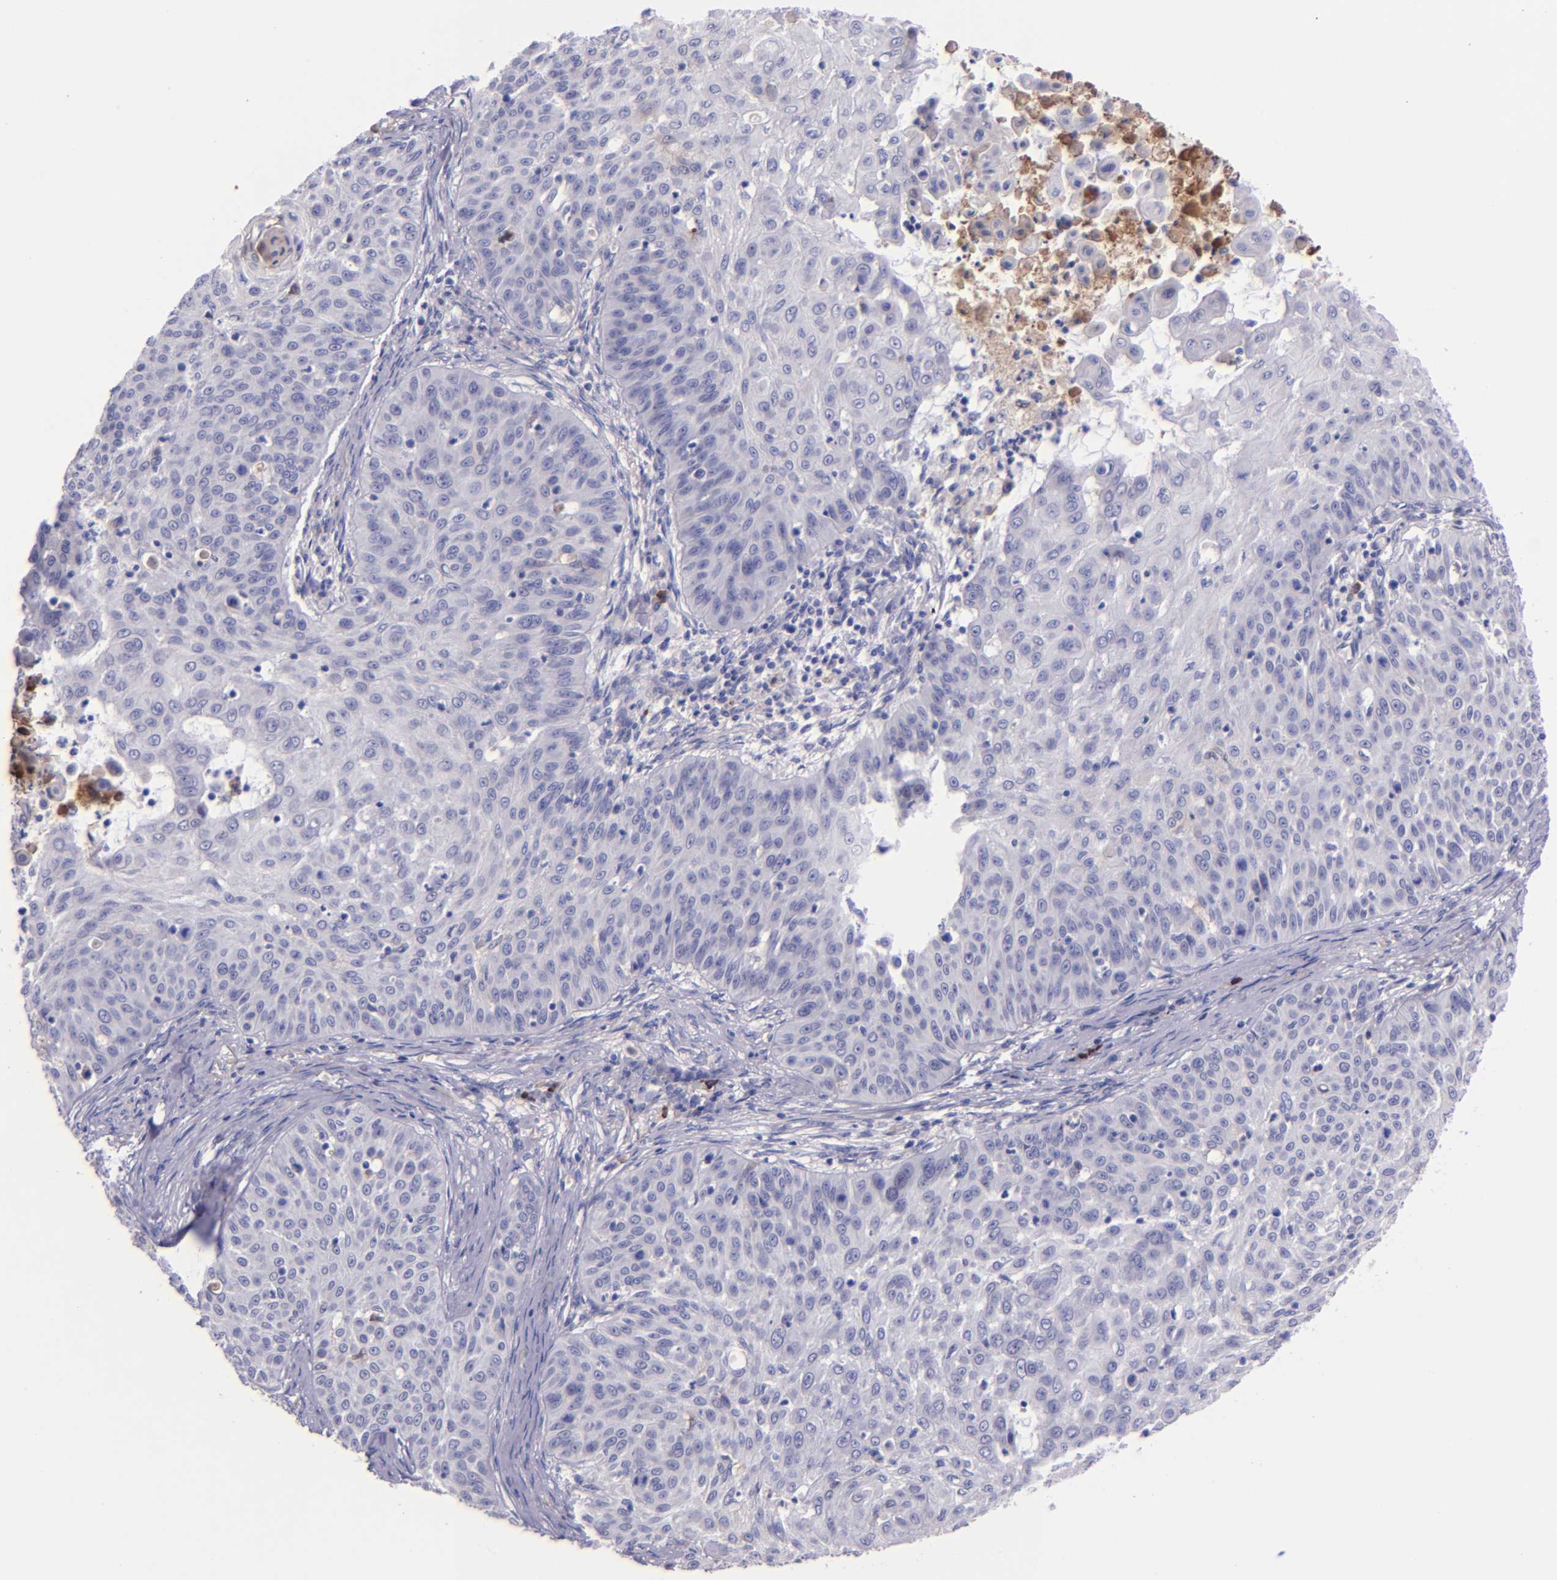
{"staining": {"intensity": "negative", "quantity": "none", "location": "none"}, "tissue": "skin cancer", "cell_type": "Tumor cells", "image_type": "cancer", "snomed": [{"axis": "morphology", "description": "Squamous cell carcinoma, NOS"}, {"axis": "topography", "description": "Skin"}], "caption": "Protein analysis of skin cancer (squamous cell carcinoma) demonstrates no significant expression in tumor cells.", "gene": "KNG1", "patient": {"sex": "male", "age": 82}}